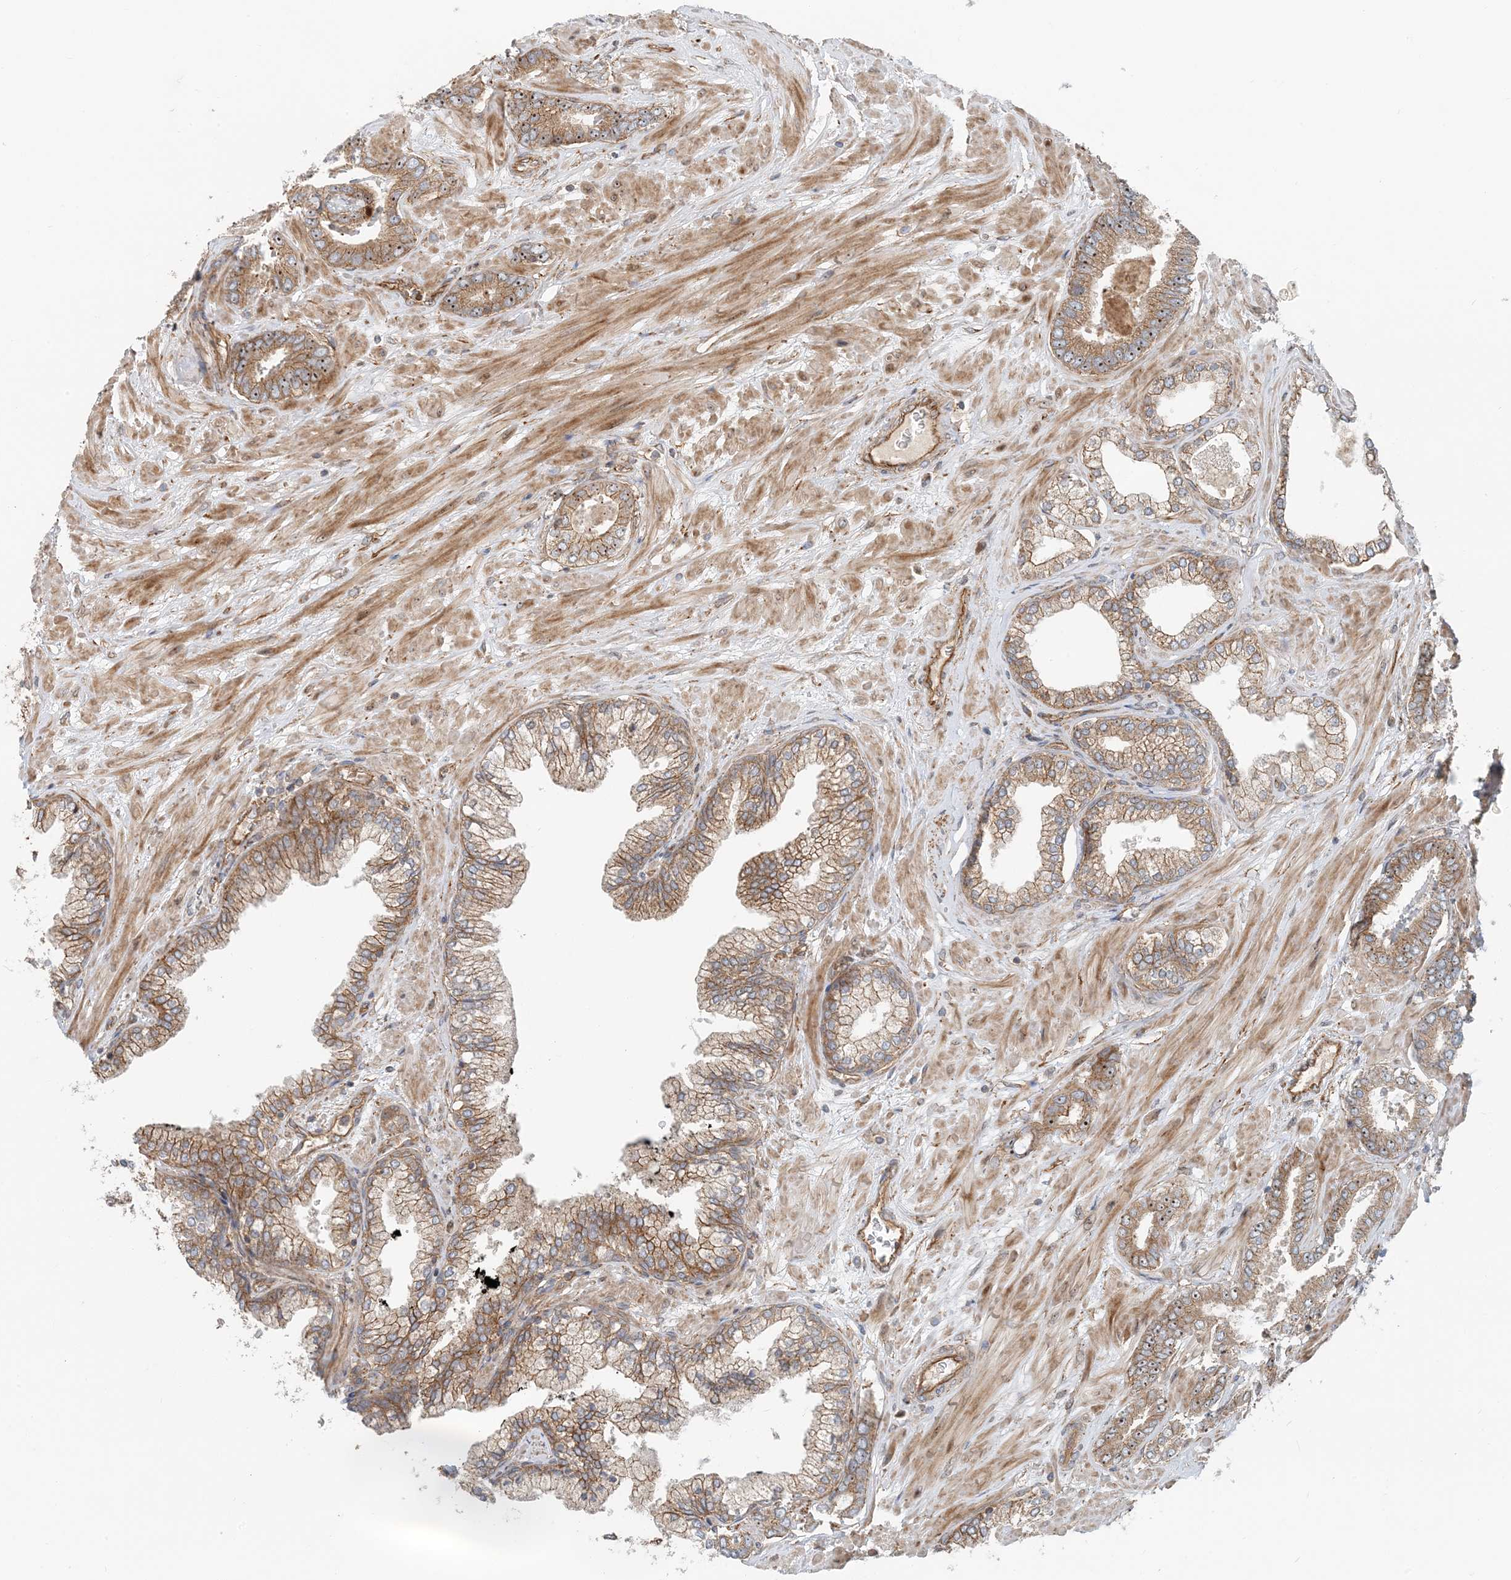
{"staining": {"intensity": "moderate", "quantity": ">75%", "location": "cytoplasmic/membranous,nuclear"}, "tissue": "prostate cancer", "cell_type": "Tumor cells", "image_type": "cancer", "snomed": [{"axis": "morphology", "description": "Adenocarcinoma, Low grade"}, {"axis": "topography", "description": "Prostate"}], "caption": "Prostate low-grade adenocarcinoma was stained to show a protein in brown. There is medium levels of moderate cytoplasmic/membranous and nuclear staining in about >75% of tumor cells.", "gene": "MYL5", "patient": {"sex": "male", "age": 71}}